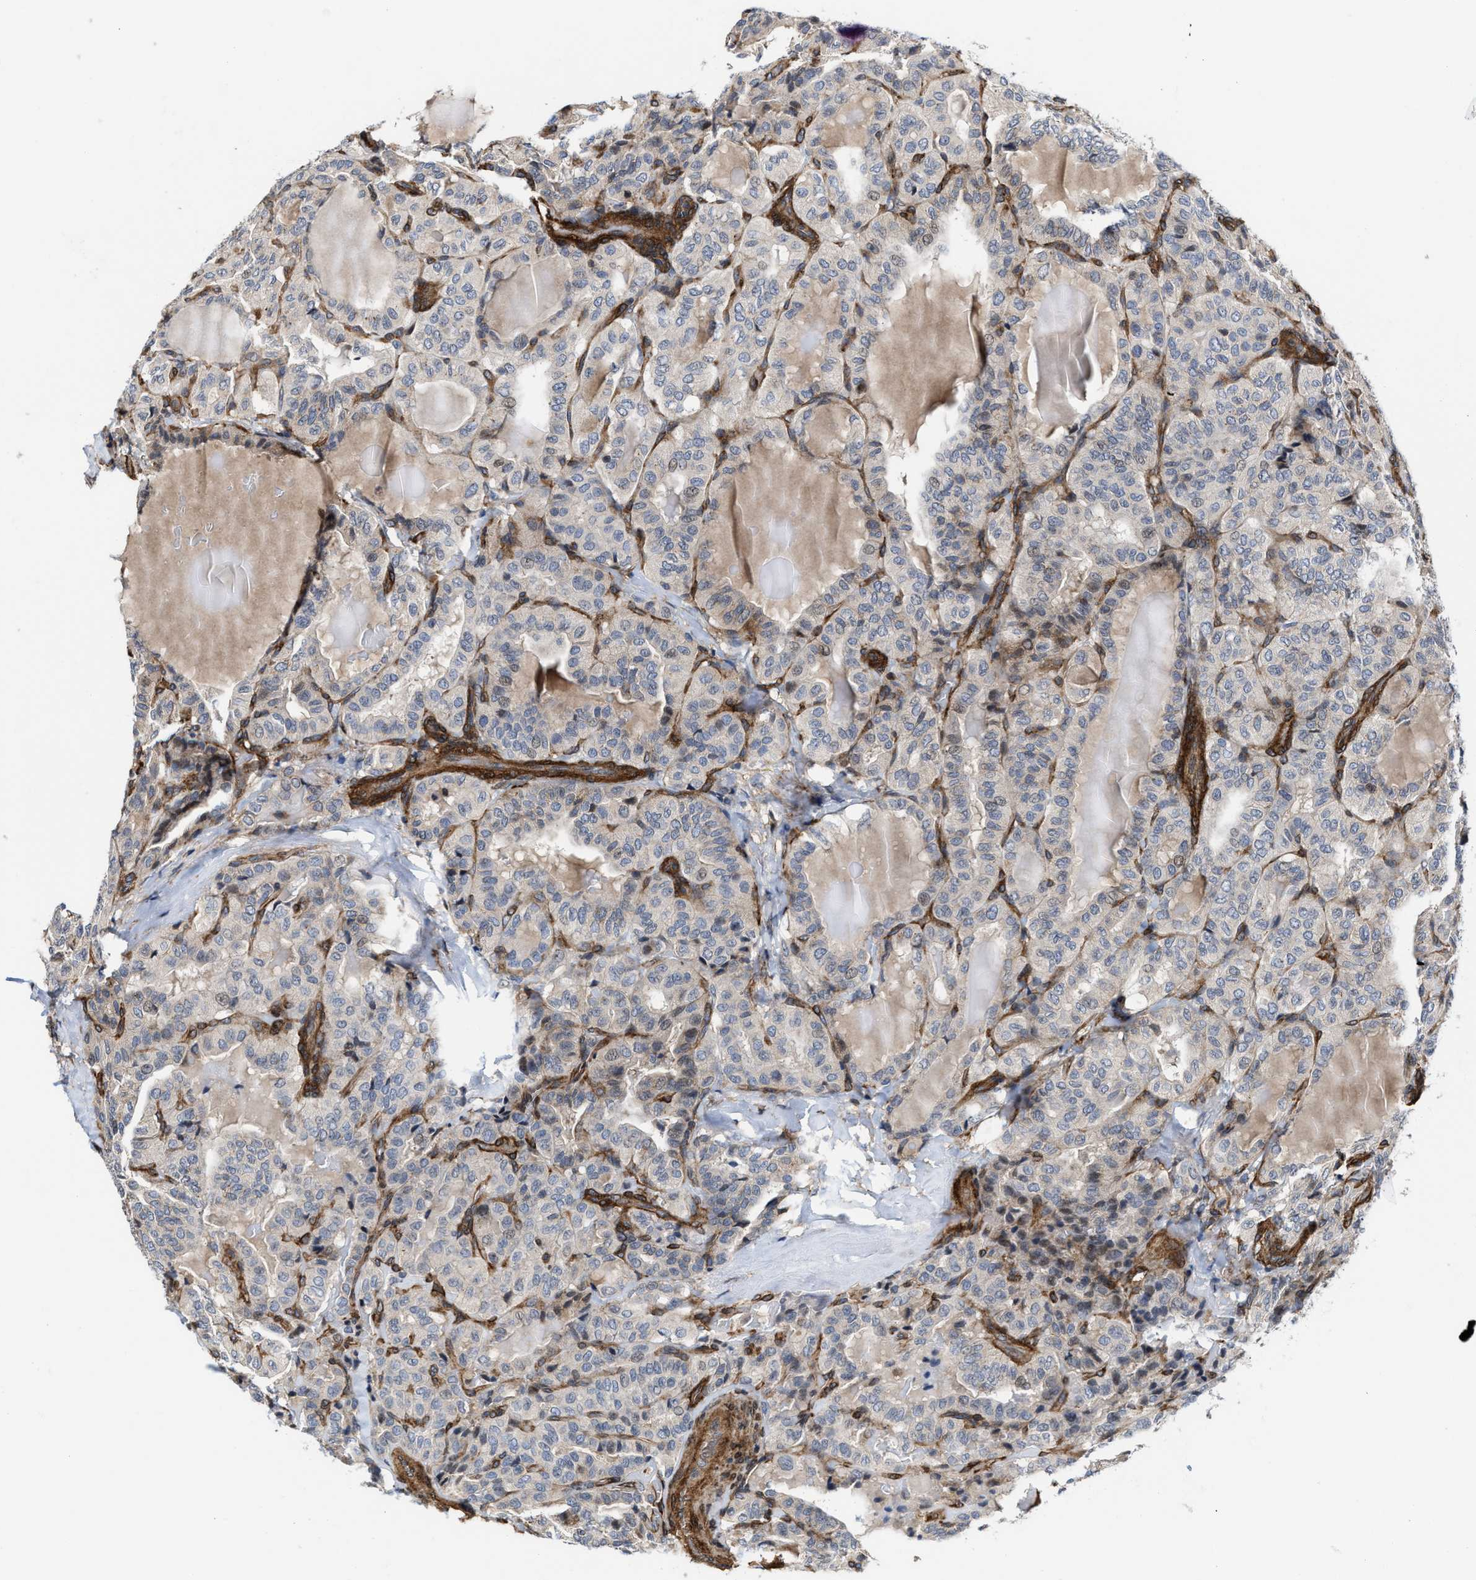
{"staining": {"intensity": "negative", "quantity": "none", "location": "none"}, "tissue": "thyroid cancer", "cell_type": "Tumor cells", "image_type": "cancer", "snomed": [{"axis": "morphology", "description": "Papillary adenocarcinoma, NOS"}, {"axis": "topography", "description": "Thyroid gland"}], "caption": "There is no significant expression in tumor cells of thyroid papillary adenocarcinoma.", "gene": "TGFB1I1", "patient": {"sex": "male", "age": 77}}